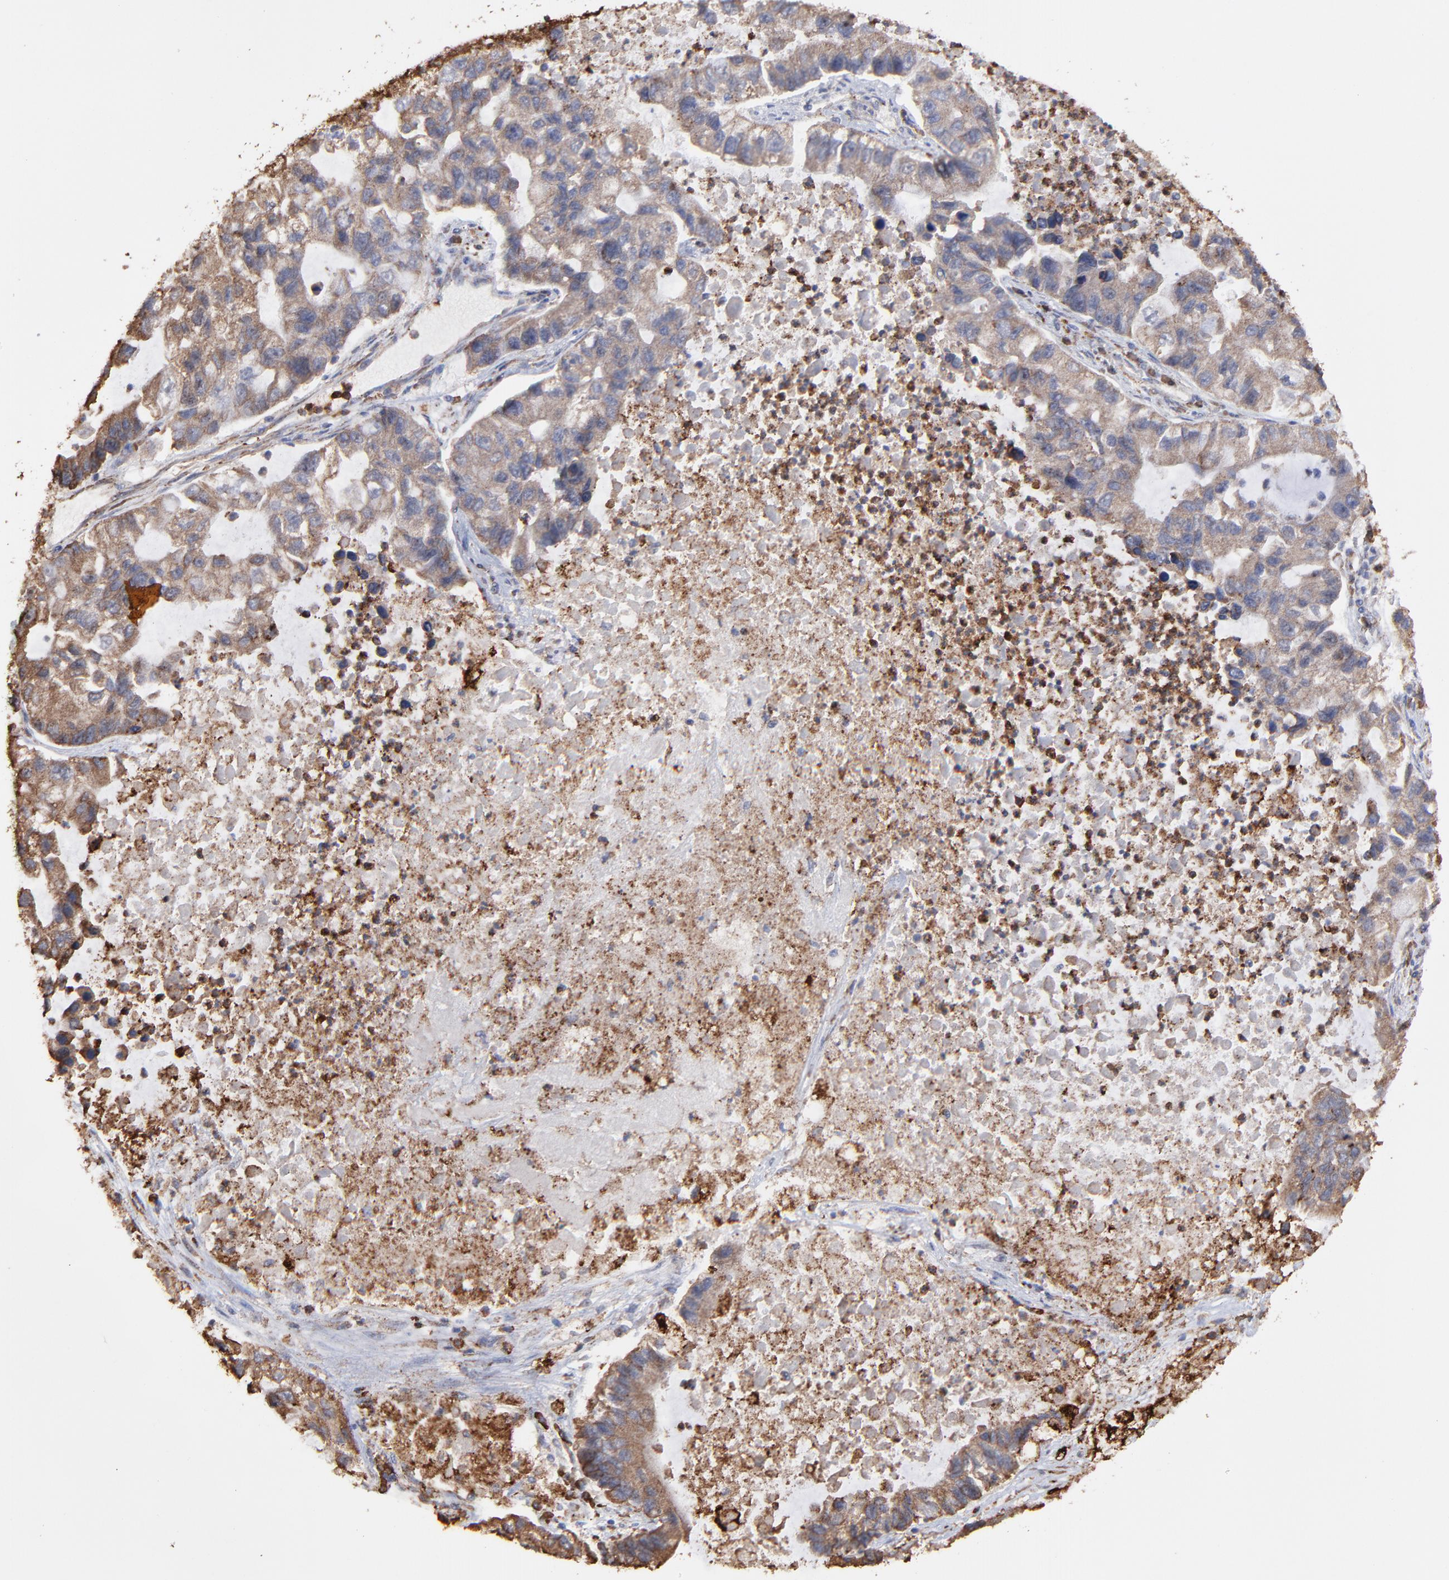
{"staining": {"intensity": "moderate", "quantity": ">75%", "location": "cytoplasmic/membranous"}, "tissue": "lung cancer", "cell_type": "Tumor cells", "image_type": "cancer", "snomed": [{"axis": "morphology", "description": "Adenocarcinoma, NOS"}, {"axis": "topography", "description": "Lung"}], "caption": "A brown stain labels moderate cytoplasmic/membranous staining of a protein in lung cancer (adenocarcinoma) tumor cells.", "gene": "PFKM", "patient": {"sex": "female", "age": 51}}